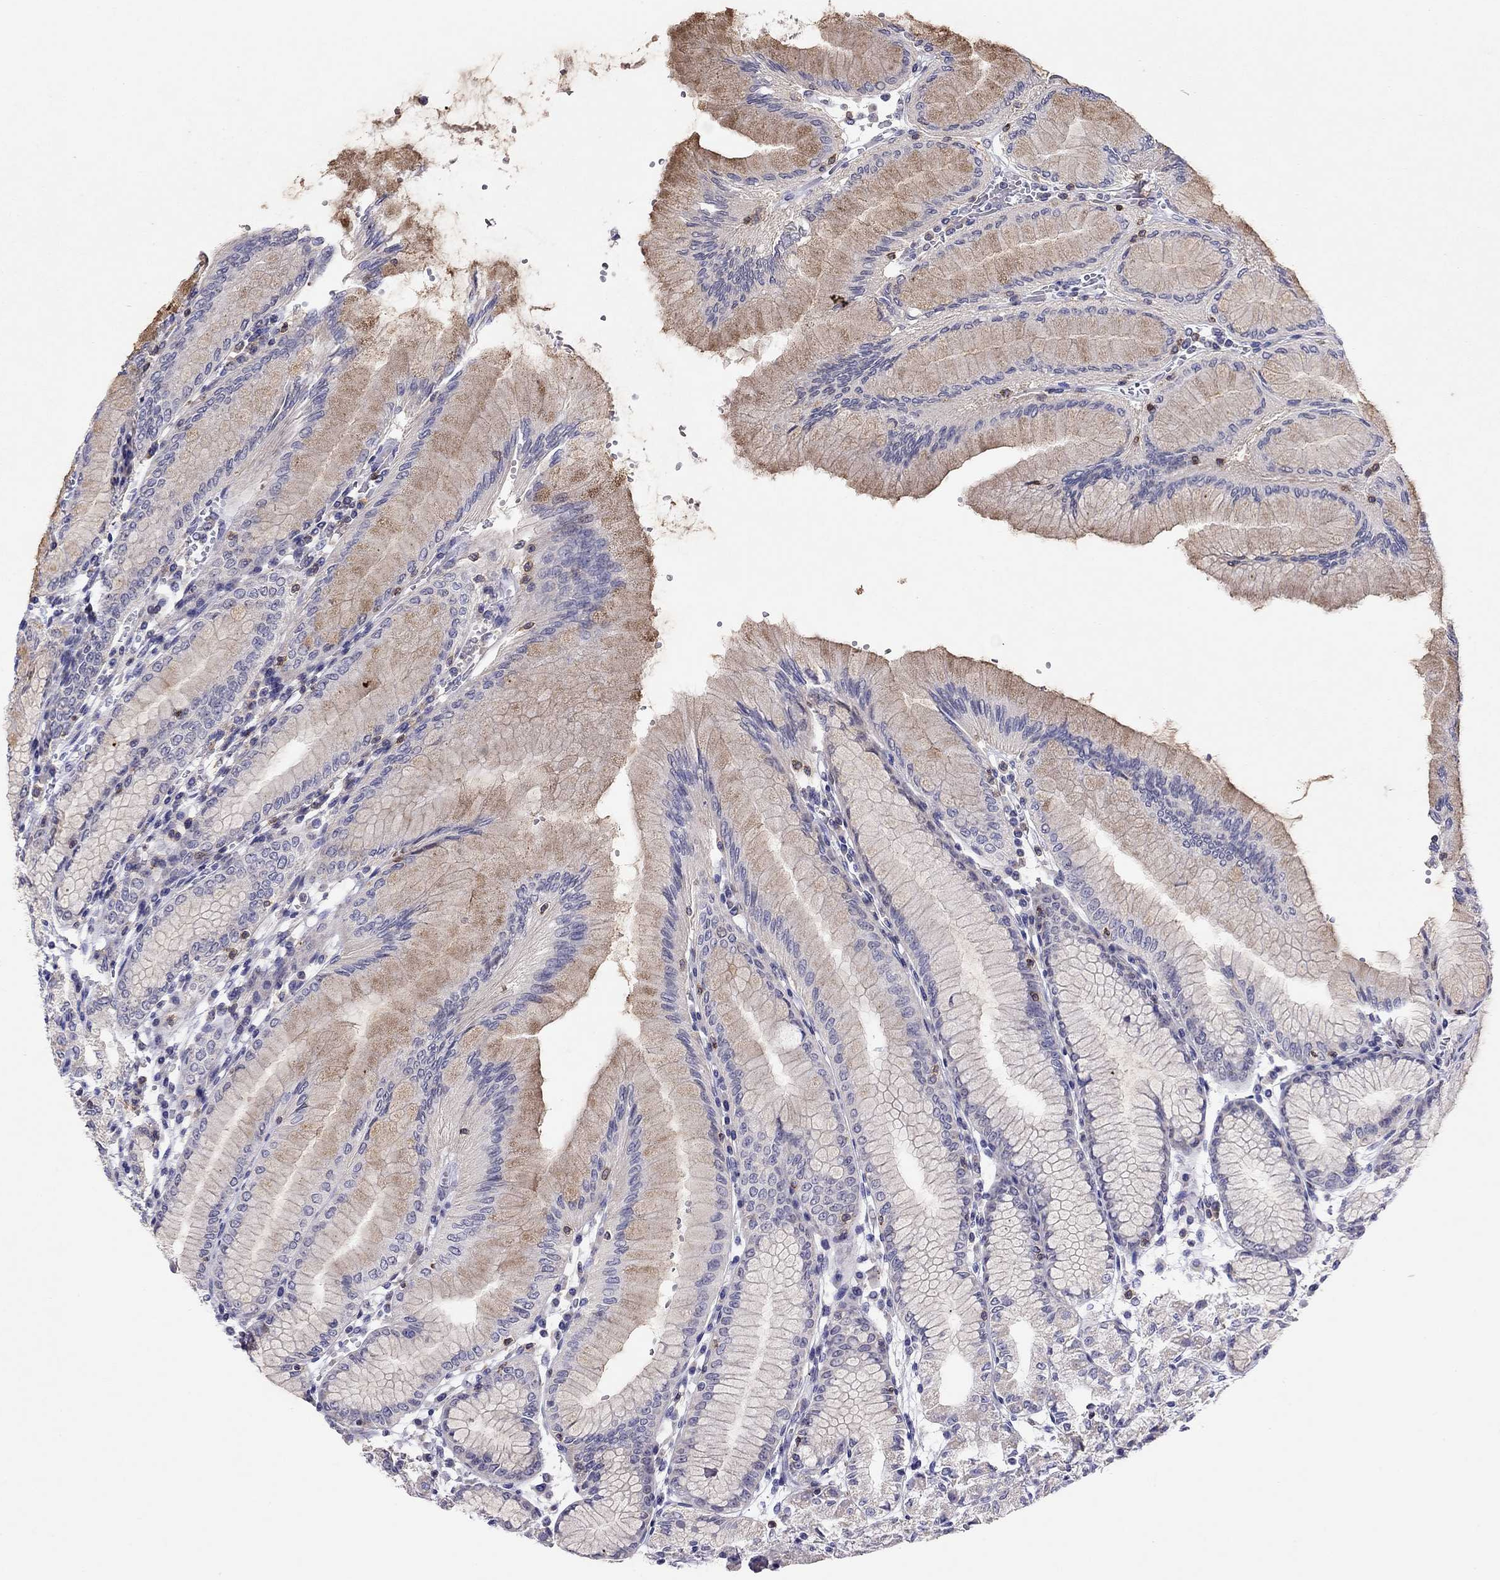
{"staining": {"intensity": "weak", "quantity": "<25%", "location": "cytoplasmic/membranous"}, "tissue": "stomach", "cell_type": "Glandular cells", "image_type": "normal", "snomed": [{"axis": "morphology", "description": "Normal tissue, NOS"}, {"axis": "topography", "description": "Skeletal muscle"}, {"axis": "topography", "description": "Stomach"}], "caption": "DAB immunohistochemical staining of benign stomach exhibits no significant expression in glandular cells.", "gene": "CITED1", "patient": {"sex": "female", "age": 57}}